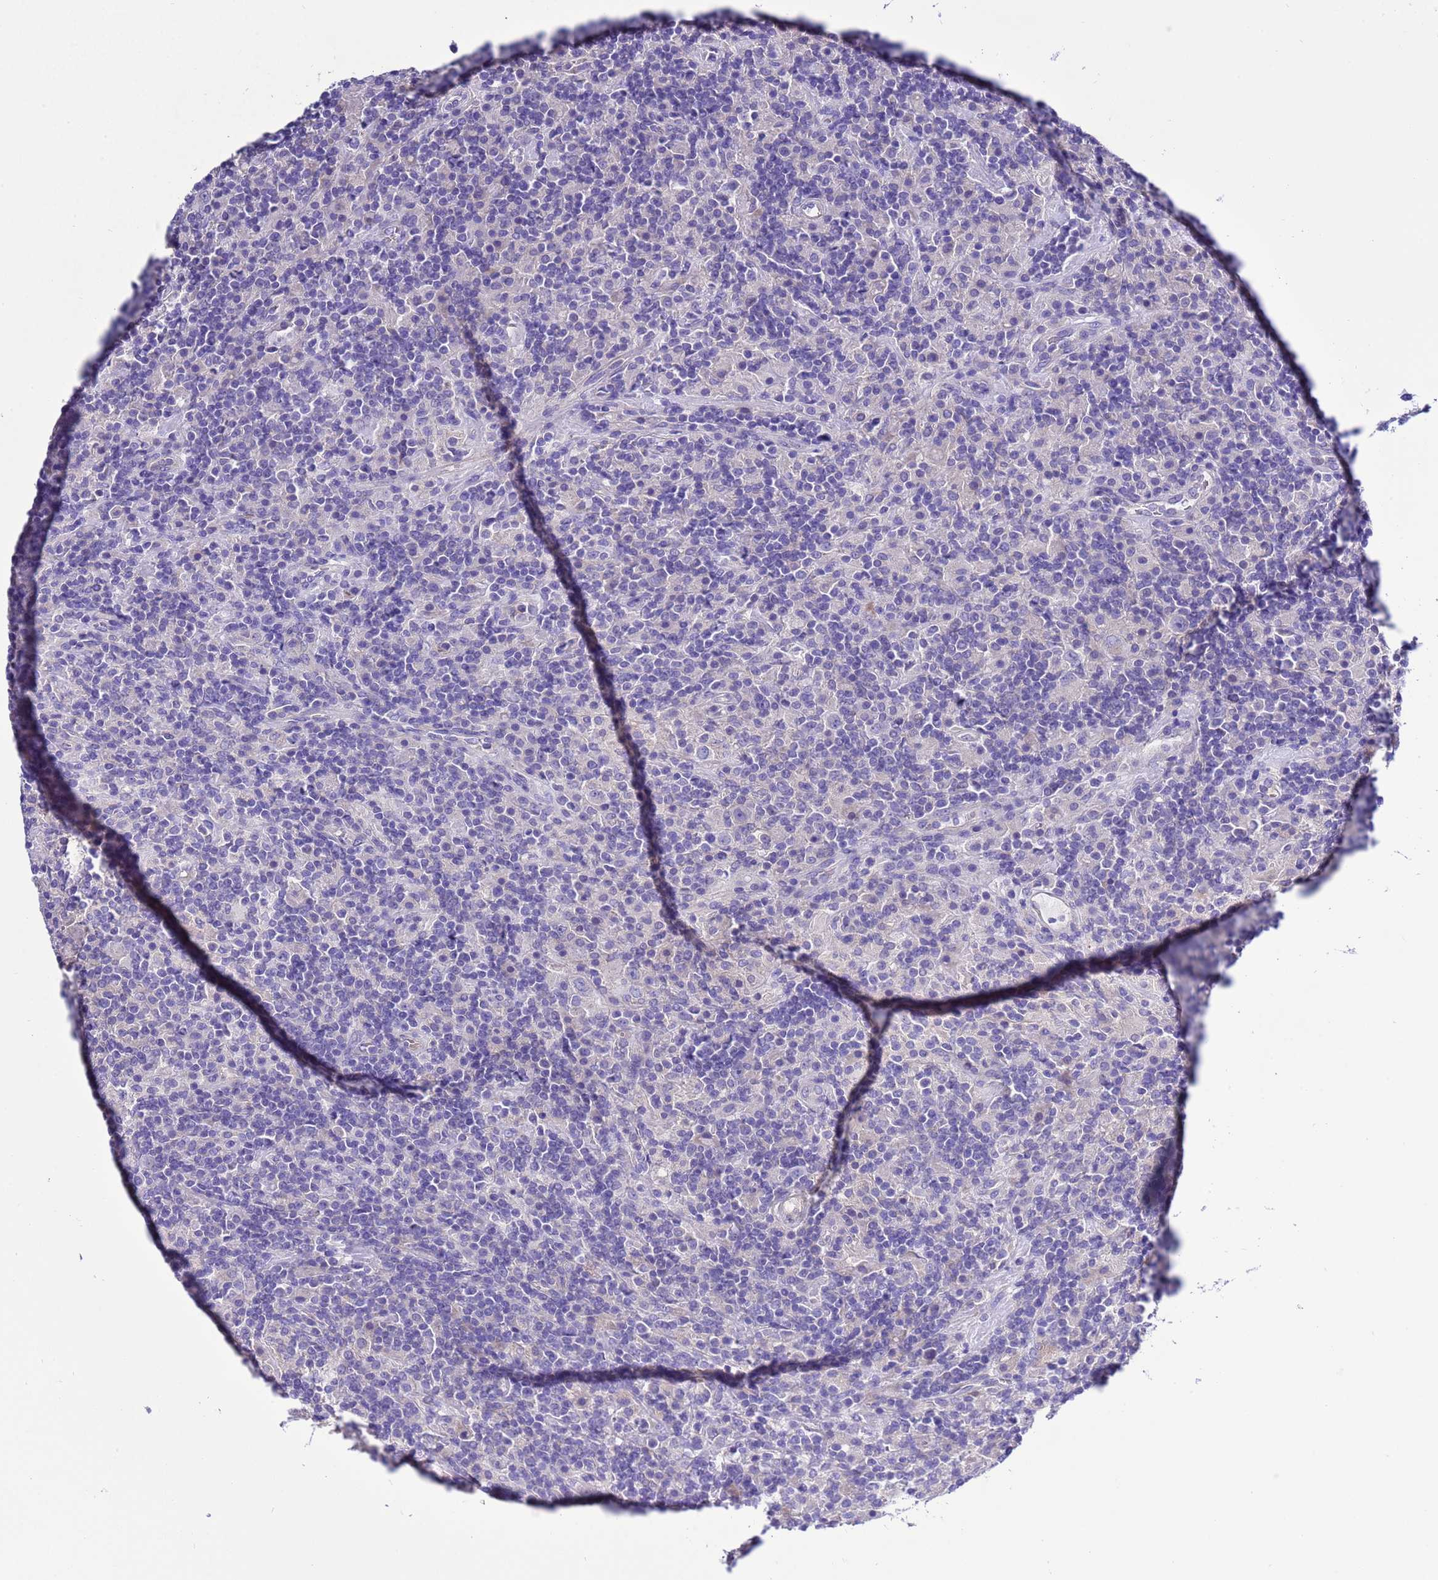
{"staining": {"intensity": "negative", "quantity": "none", "location": "none"}, "tissue": "lymphoma", "cell_type": "Tumor cells", "image_type": "cancer", "snomed": [{"axis": "morphology", "description": "Hodgkin's disease, NOS"}, {"axis": "topography", "description": "Lymph node"}], "caption": "Human Hodgkin's disease stained for a protein using IHC displays no expression in tumor cells.", "gene": "KICS2", "patient": {"sex": "male", "age": 70}}